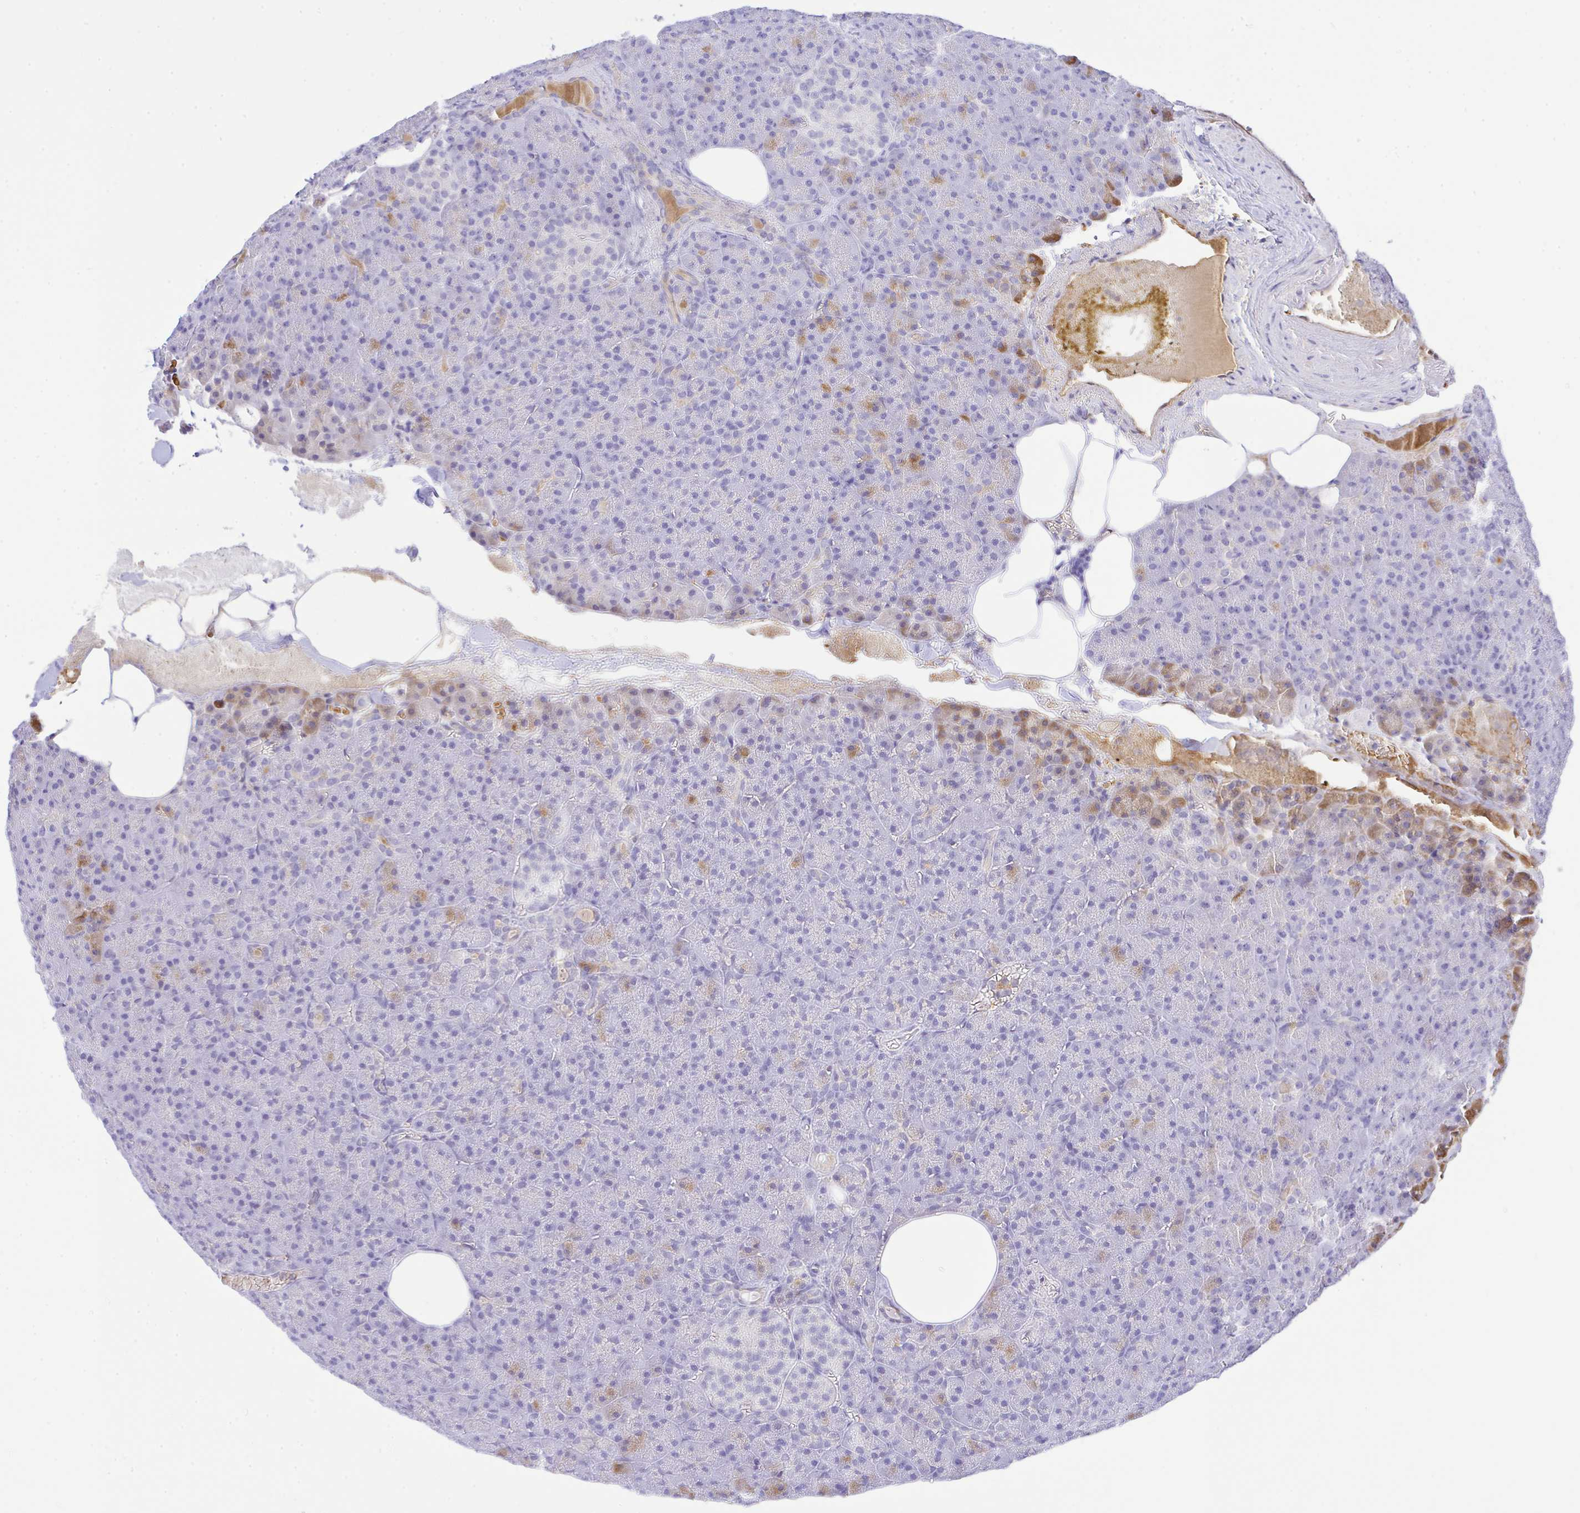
{"staining": {"intensity": "moderate", "quantity": "<25%", "location": "cytoplasmic/membranous"}, "tissue": "pancreas", "cell_type": "Exocrine glandular cells", "image_type": "normal", "snomed": [{"axis": "morphology", "description": "Normal tissue, NOS"}, {"axis": "topography", "description": "Pancreas"}], "caption": "DAB immunohistochemical staining of unremarkable pancreas shows moderate cytoplasmic/membranous protein positivity in about <25% of exocrine glandular cells. (IHC, brightfield microscopy, high magnification).", "gene": "ZNF221", "patient": {"sex": "female", "age": 74}}